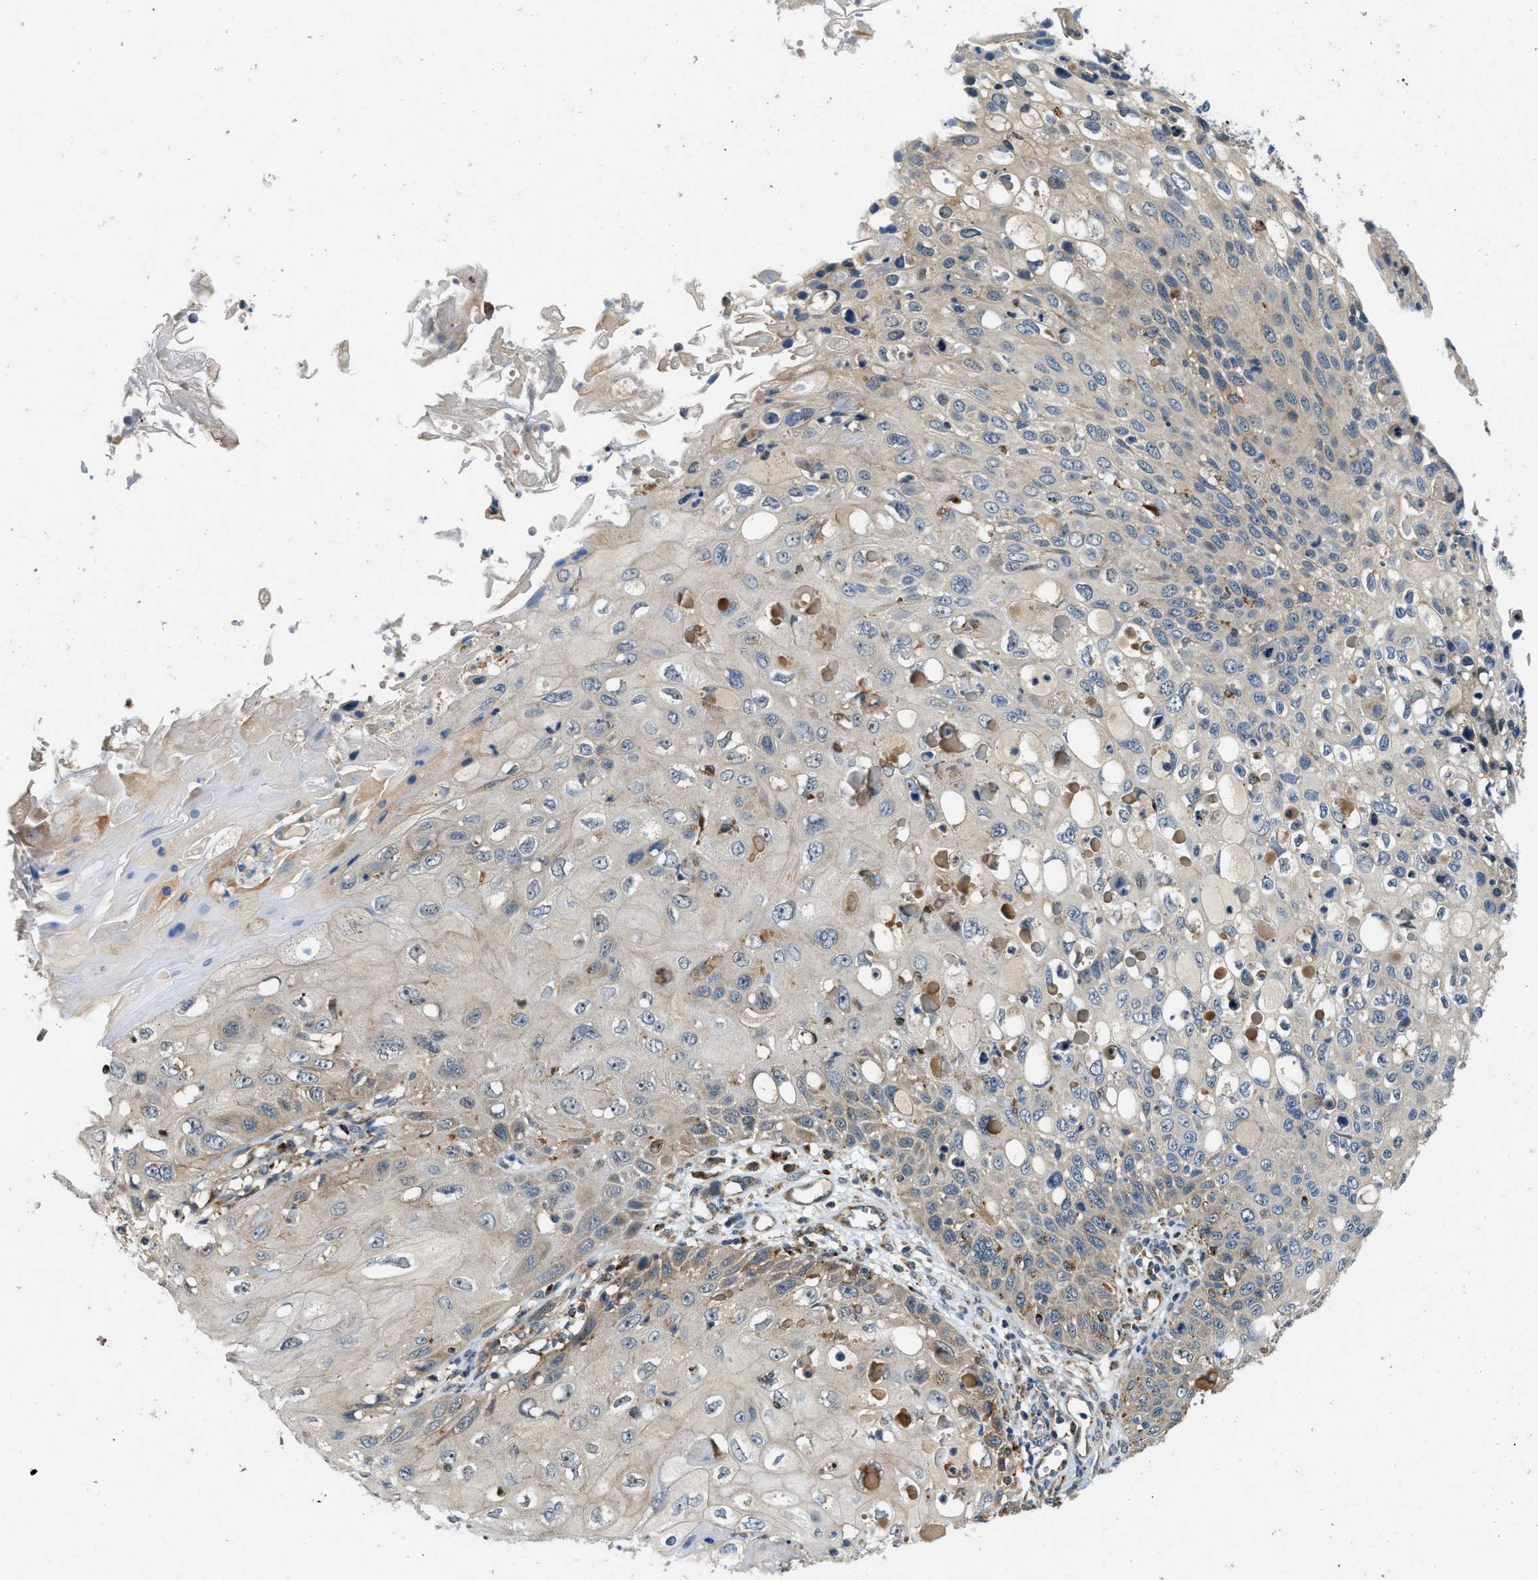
{"staining": {"intensity": "moderate", "quantity": "<25%", "location": "cytoplasmic/membranous"}, "tissue": "cervical cancer", "cell_type": "Tumor cells", "image_type": "cancer", "snomed": [{"axis": "morphology", "description": "Squamous cell carcinoma, NOS"}, {"axis": "topography", "description": "Cervix"}], "caption": "Human cervical cancer stained with a protein marker shows moderate staining in tumor cells.", "gene": "STARD3NL", "patient": {"sex": "female", "age": 70}}